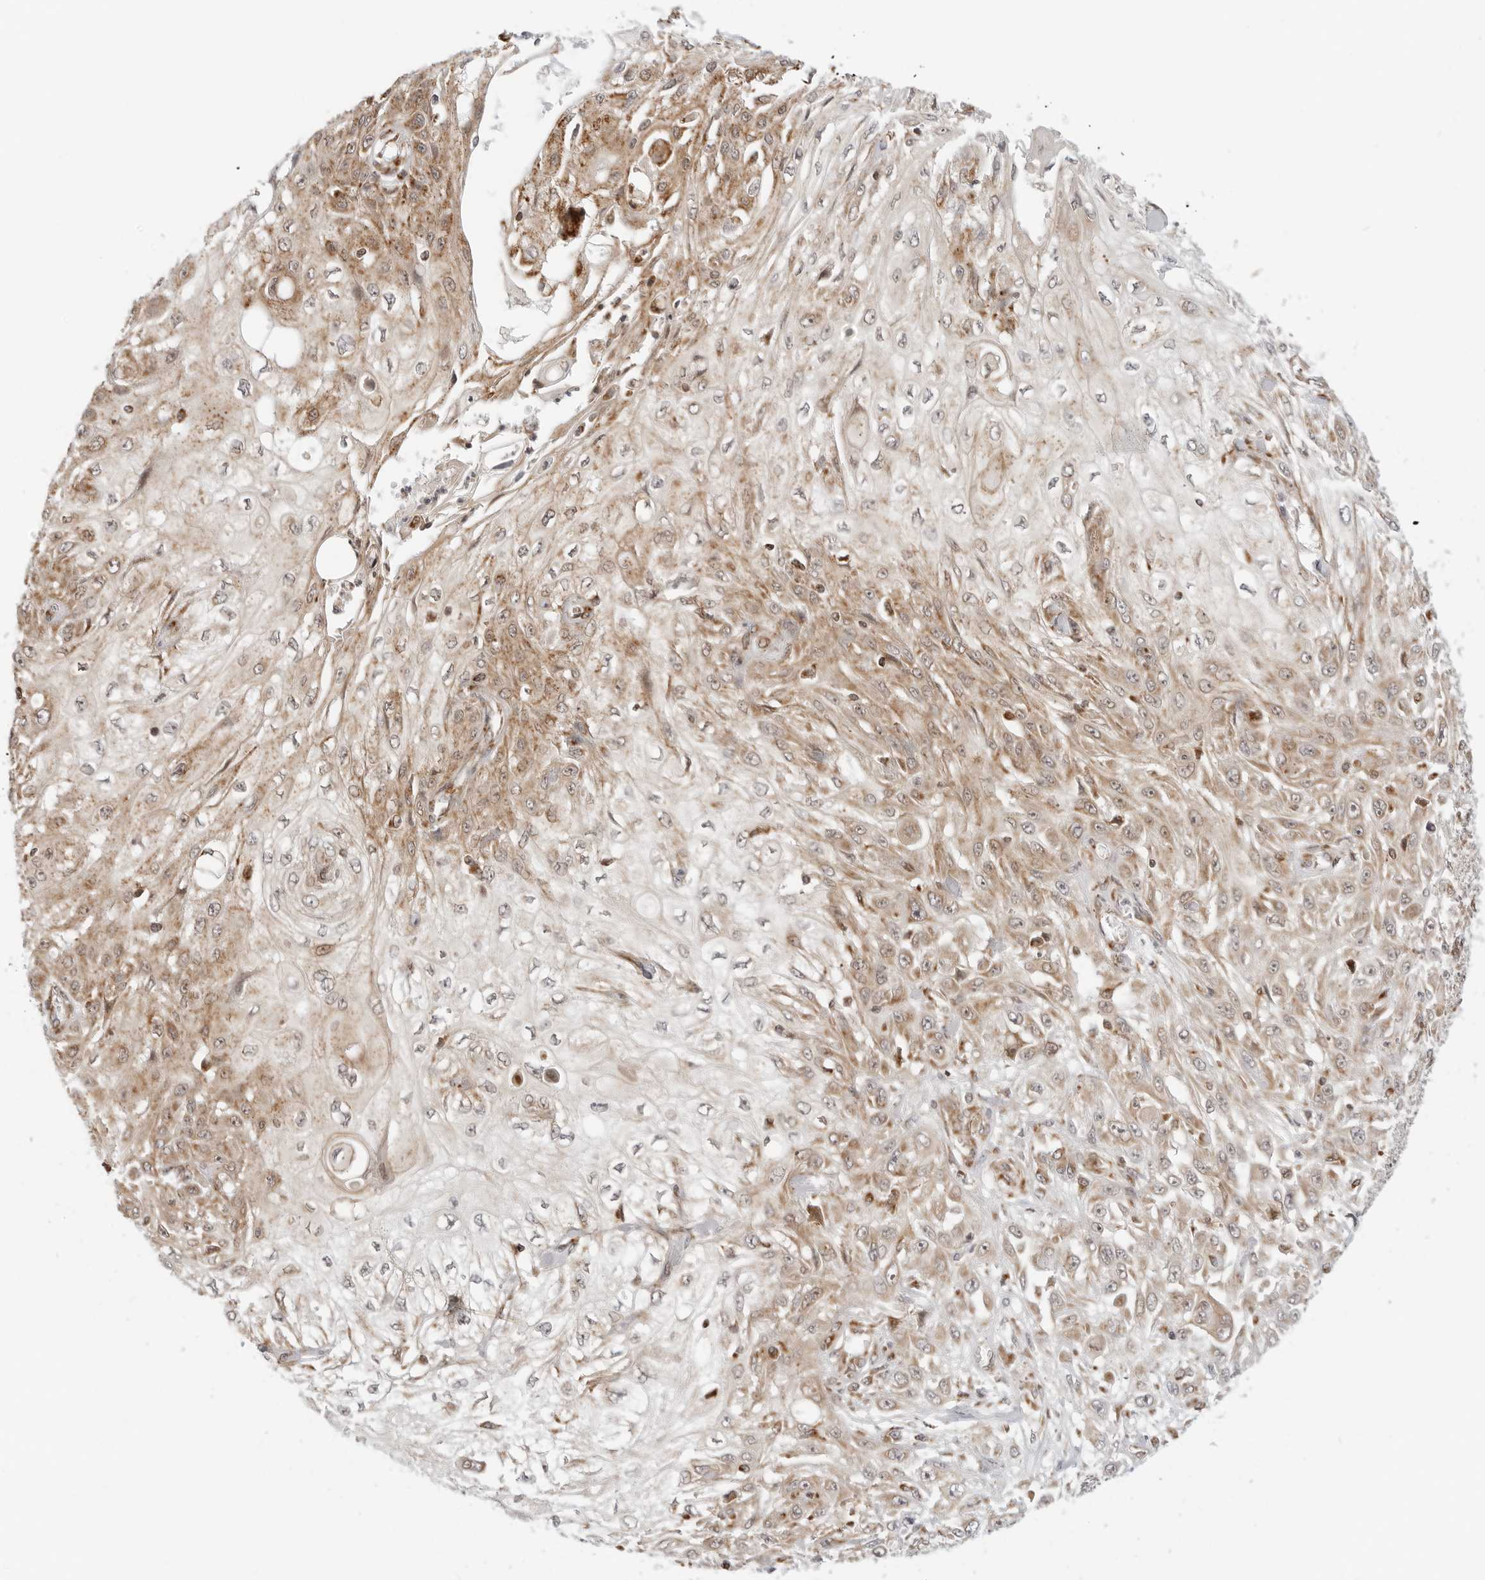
{"staining": {"intensity": "moderate", "quantity": ">75%", "location": "cytoplasmic/membranous"}, "tissue": "skin cancer", "cell_type": "Tumor cells", "image_type": "cancer", "snomed": [{"axis": "morphology", "description": "Squamous cell carcinoma, NOS"}, {"axis": "morphology", "description": "Squamous cell carcinoma, metastatic, NOS"}, {"axis": "topography", "description": "Skin"}, {"axis": "topography", "description": "Lymph node"}], "caption": "High-magnification brightfield microscopy of skin cancer (metastatic squamous cell carcinoma) stained with DAB (3,3'-diaminobenzidine) (brown) and counterstained with hematoxylin (blue). tumor cells exhibit moderate cytoplasmic/membranous staining is identified in approximately>75% of cells.", "gene": "POLR3GL", "patient": {"sex": "male", "age": 75}}